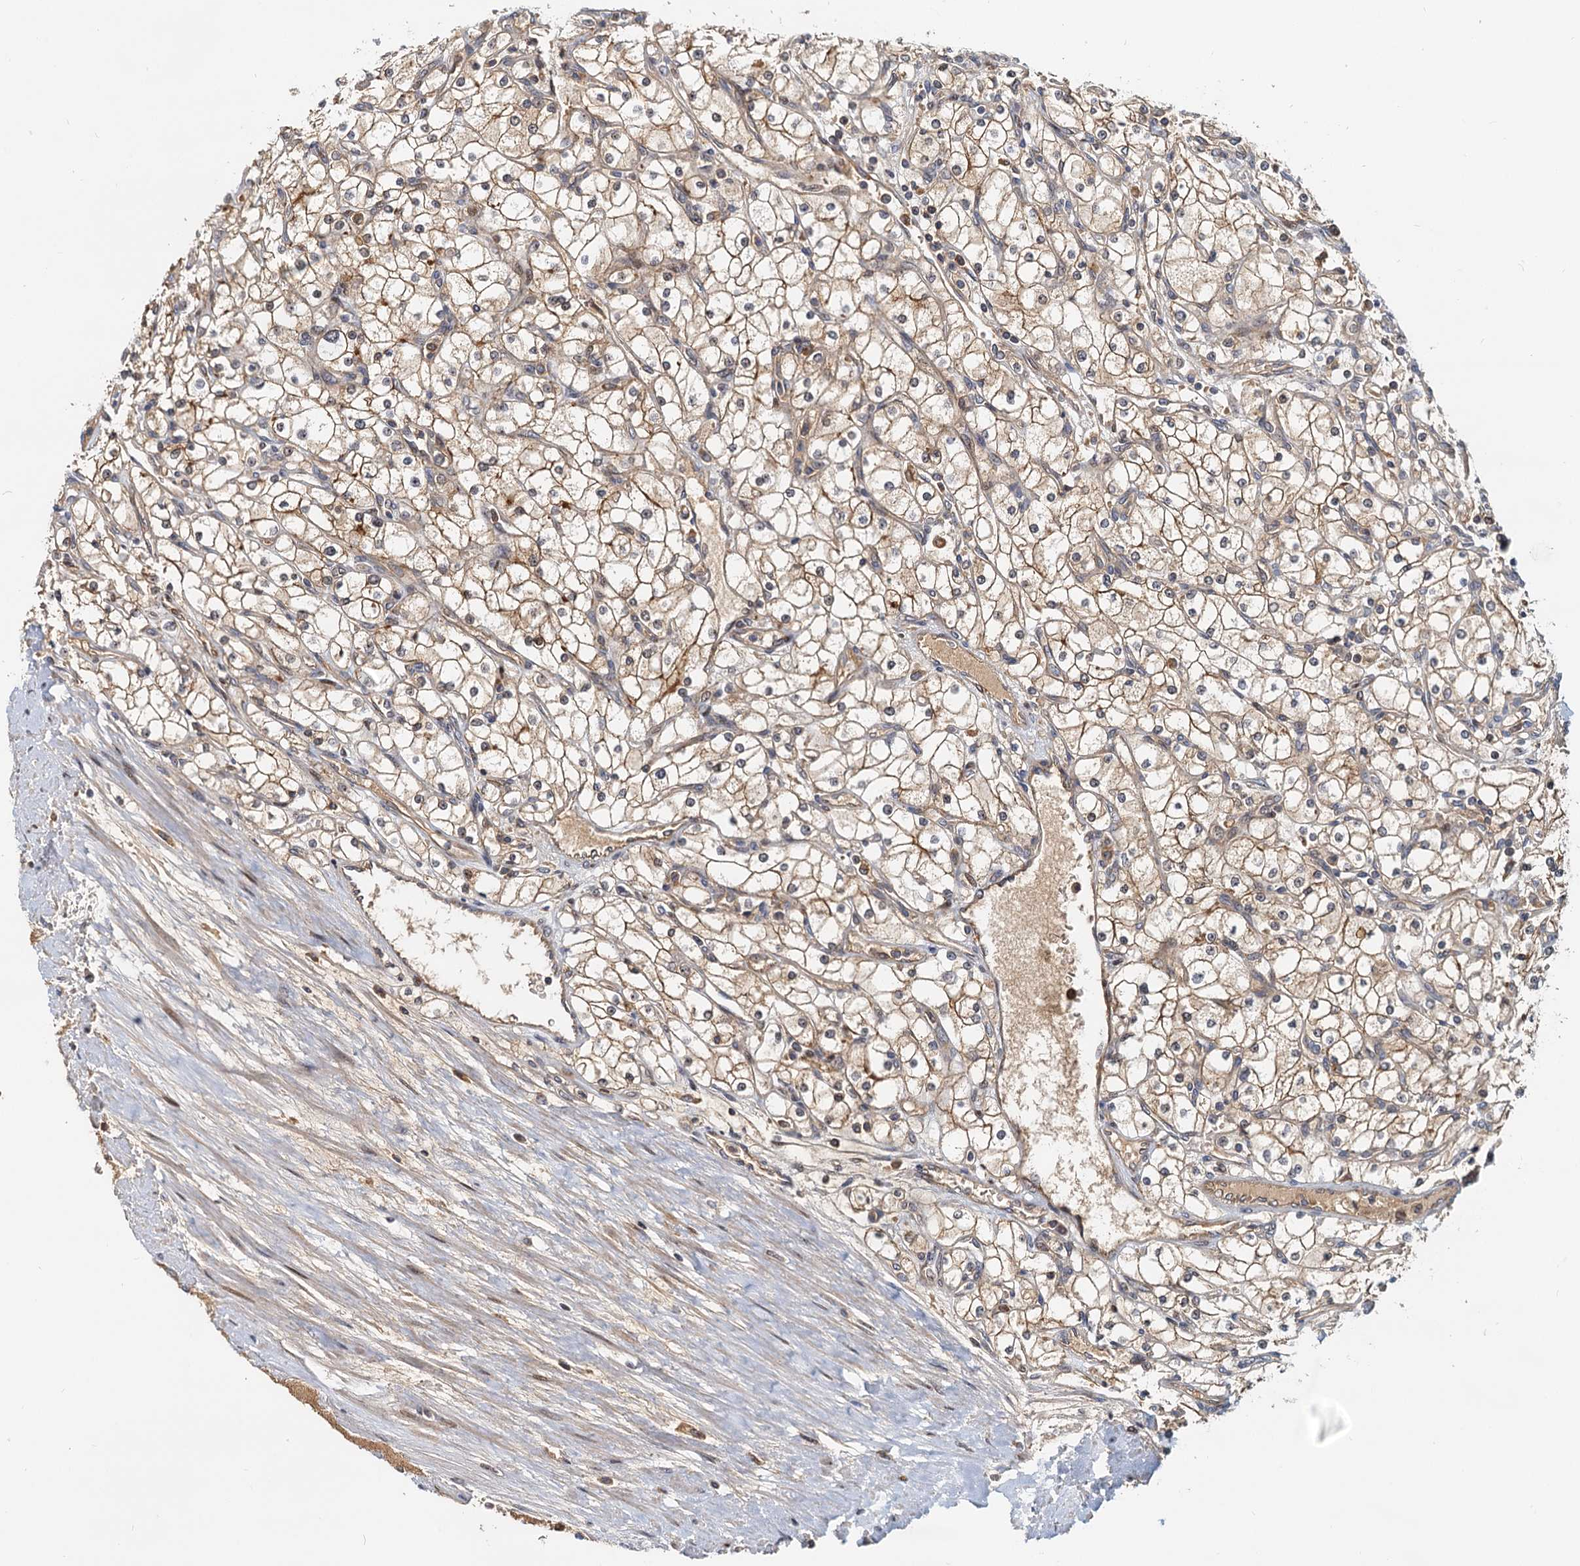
{"staining": {"intensity": "moderate", "quantity": ">75%", "location": "cytoplasmic/membranous"}, "tissue": "renal cancer", "cell_type": "Tumor cells", "image_type": "cancer", "snomed": [{"axis": "morphology", "description": "Adenocarcinoma, NOS"}, {"axis": "topography", "description": "Kidney"}], "caption": "A brown stain shows moderate cytoplasmic/membranous staining of a protein in adenocarcinoma (renal) tumor cells.", "gene": "TOLLIP", "patient": {"sex": "male", "age": 80}}